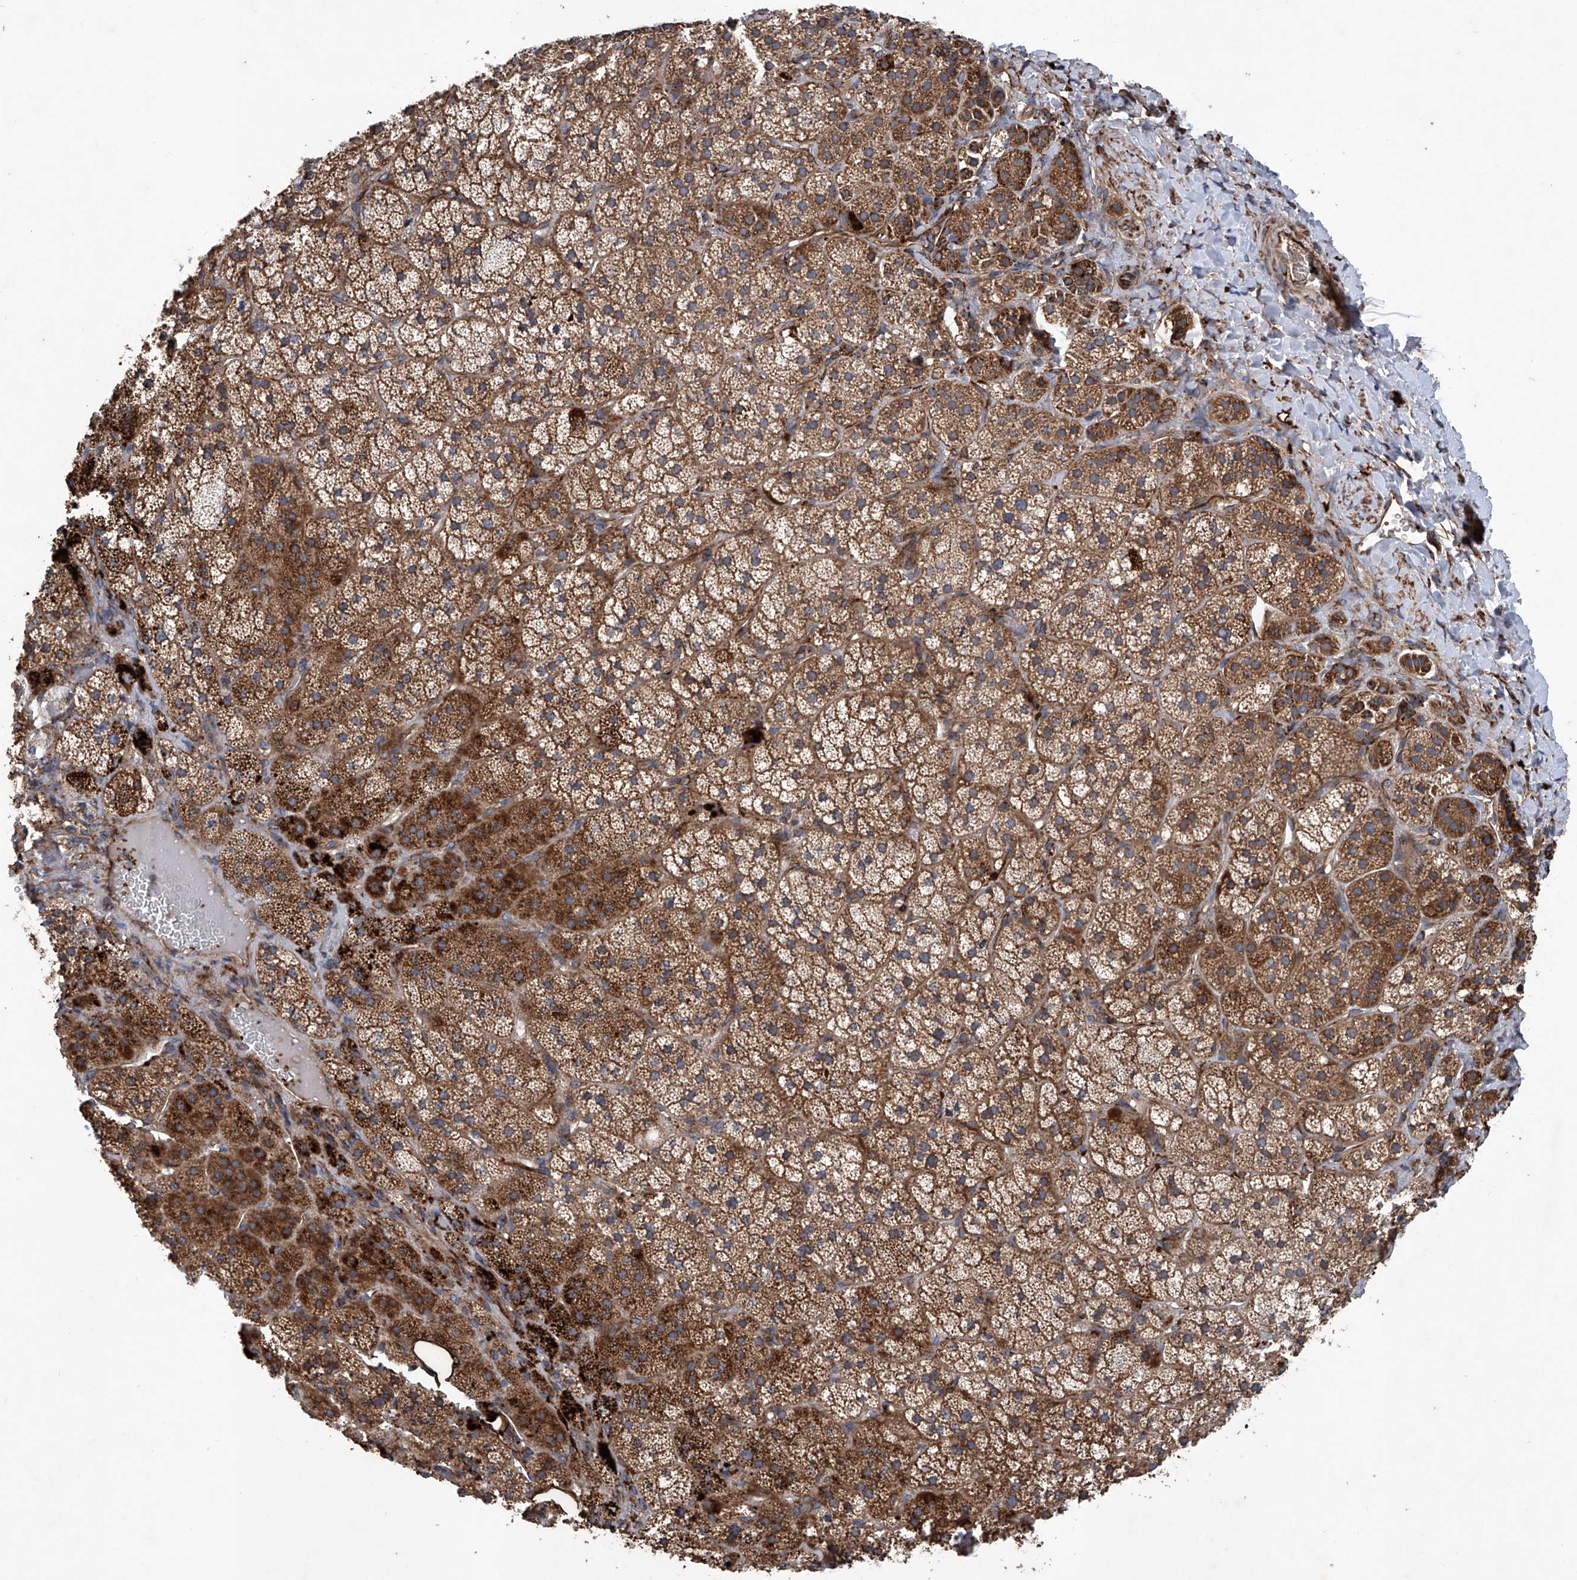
{"staining": {"intensity": "strong", "quantity": ">75%", "location": "cytoplasmic/membranous"}, "tissue": "adrenal gland", "cell_type": "Glandular cells", "image_type": "normal", "snomed": [{"axis": "morphology", "description": "Normal tissue, NOS"}, {"axis": "topography", "description": "Adrenal gland"}], "caption": "Strong cytoplasmic/membranous expression is appreciated in about >75% of glandular cells in benign adrenal gland.", "gene": "ASCC3", "patient": {"sex": "female", "age": 44}}